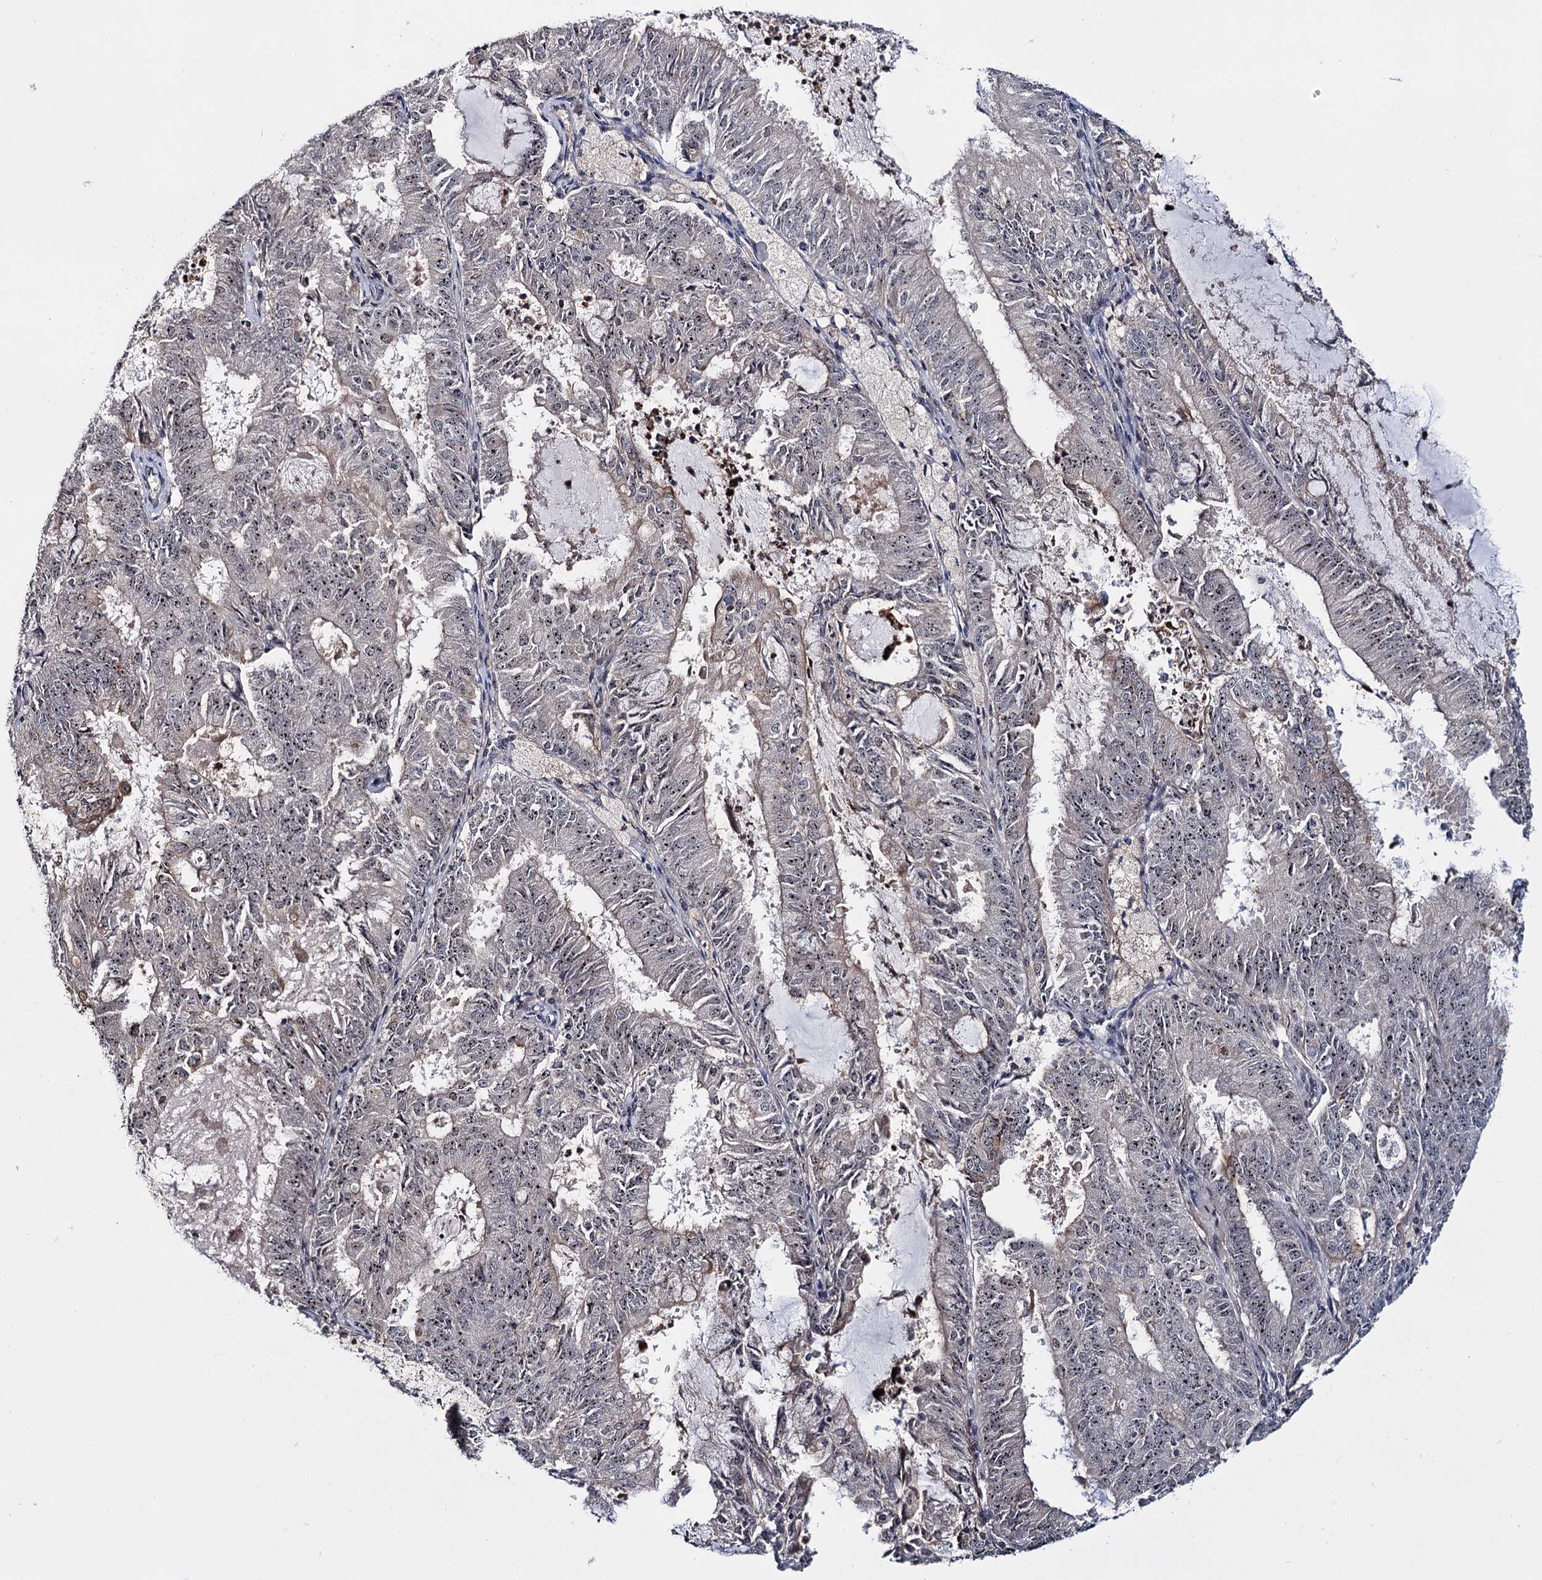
{"staining": {"intensity": "weak", "quantity": "25%-75%", "location": "nuclear"}, "tissue": "endometrial cancer", "cell_type": "Tumor cells", "image_type": "cancer", "snomed": [{"axis": "morphology", "description": "Adenocarcinoma, NOS"}, {"axis": "topography", "description": "Endometrium"}], "caption": "Immunohistochemical staining of endometrial adenocarcinoma displays low levels of weak nuclear staining in approximately 25%-75% of tumor cells.", "gene": "SUPT20H", "patient": {"sex": "female", "age": 57}}